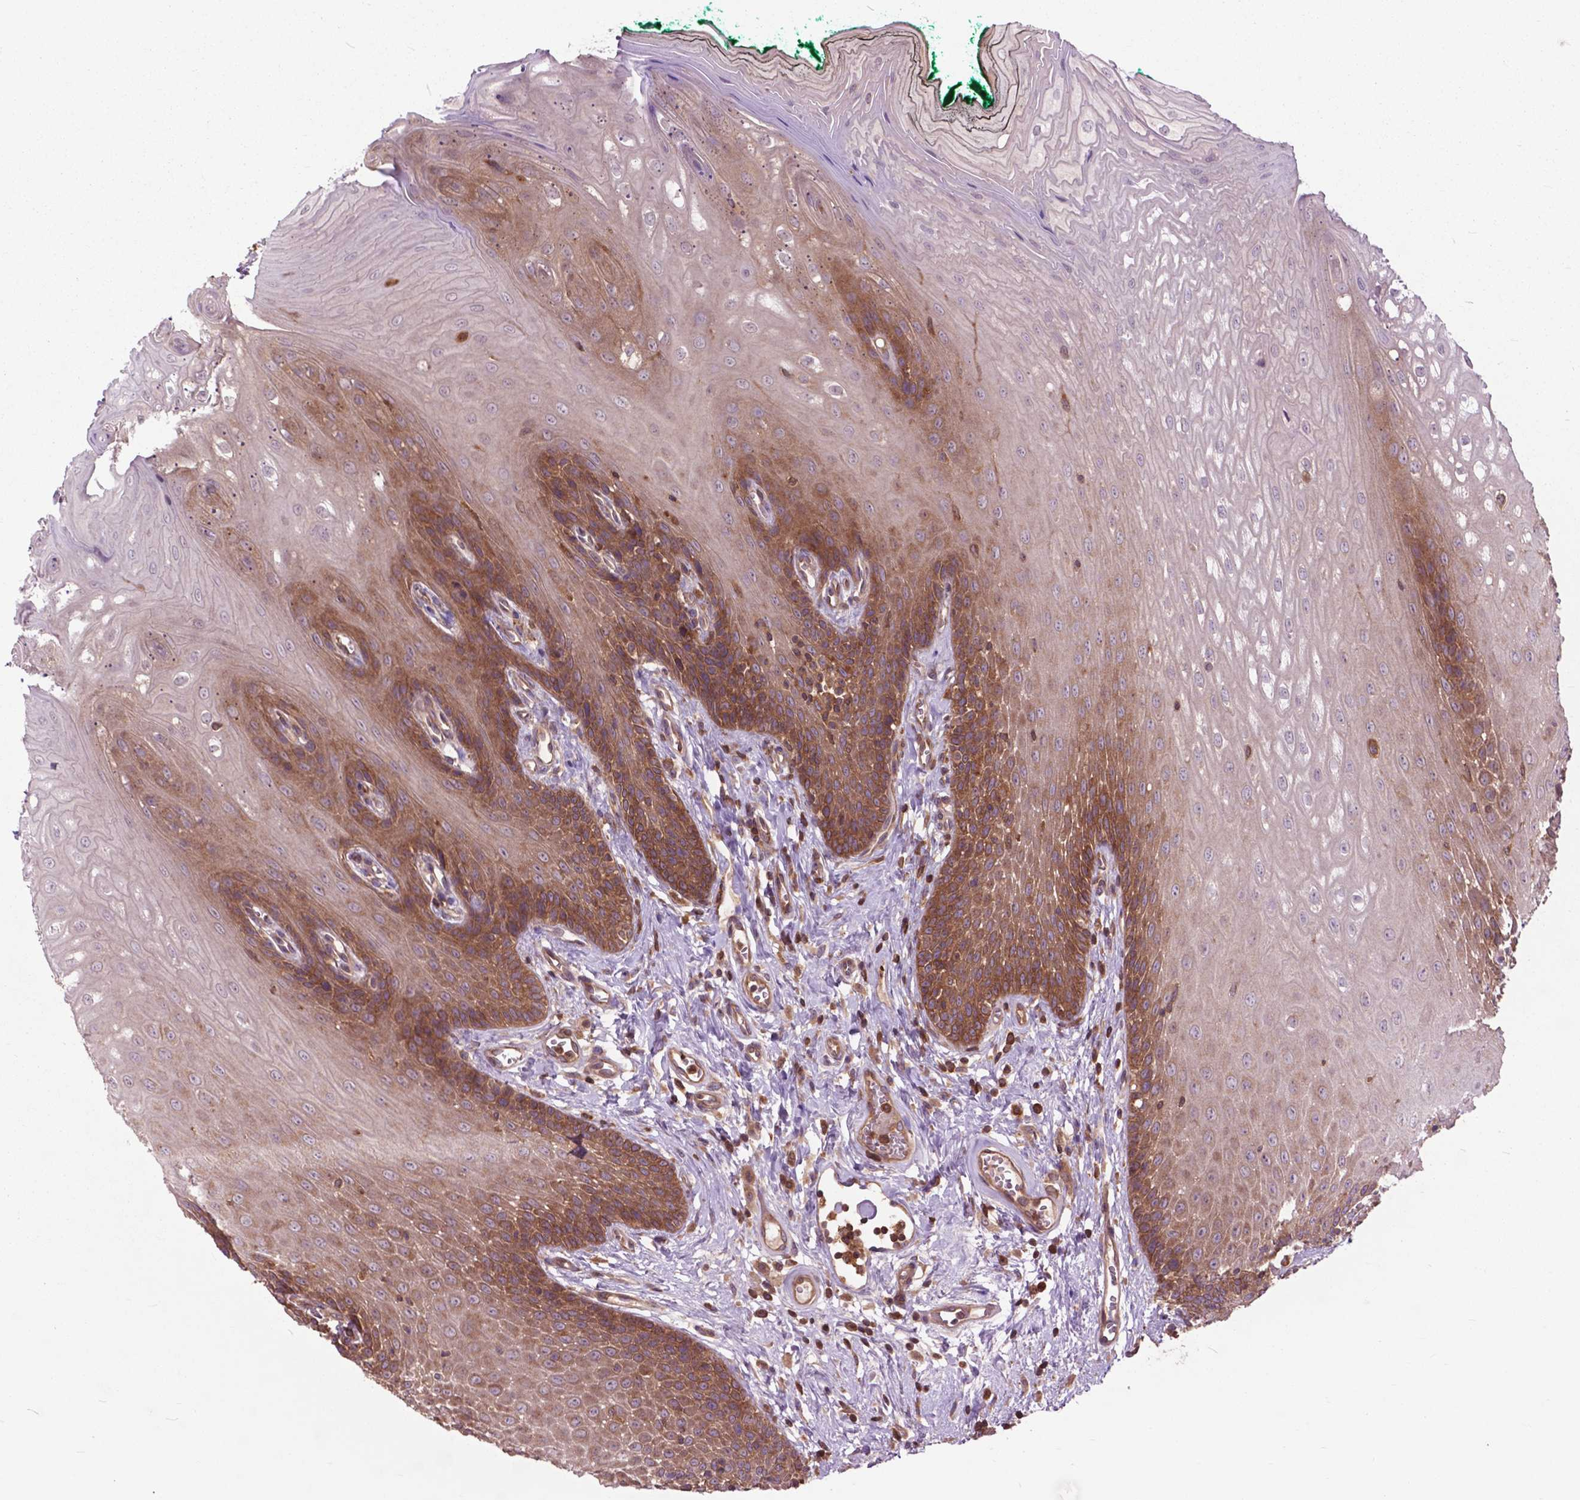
{"staining": {"intensity": "moderate", "quantity": "25%-75%", "location": "cytoplasmic/membranous"}, "tissue": "oral mucosa", "cell_type": "Squamous epithelial cells", "image_type": "normal", "snomed": [{"axis": "morphology", "description": "Normal tissue, NOS"}, {"axis": "topography", "description": "Oral tissue"}], "caption": "IHC image of unremarkable oral mucosa: human oral mucosa stained using immunohistochemistry (IHC) demonstrates medium levels of moderate protein expression localized specifically in the cytoplasmic/membranous of squamous epithelial cells, appearing as a cytoplasmic/membranous brown color.", "gene": "ARAF", "patient": {"sex": "female", "age": 68}}